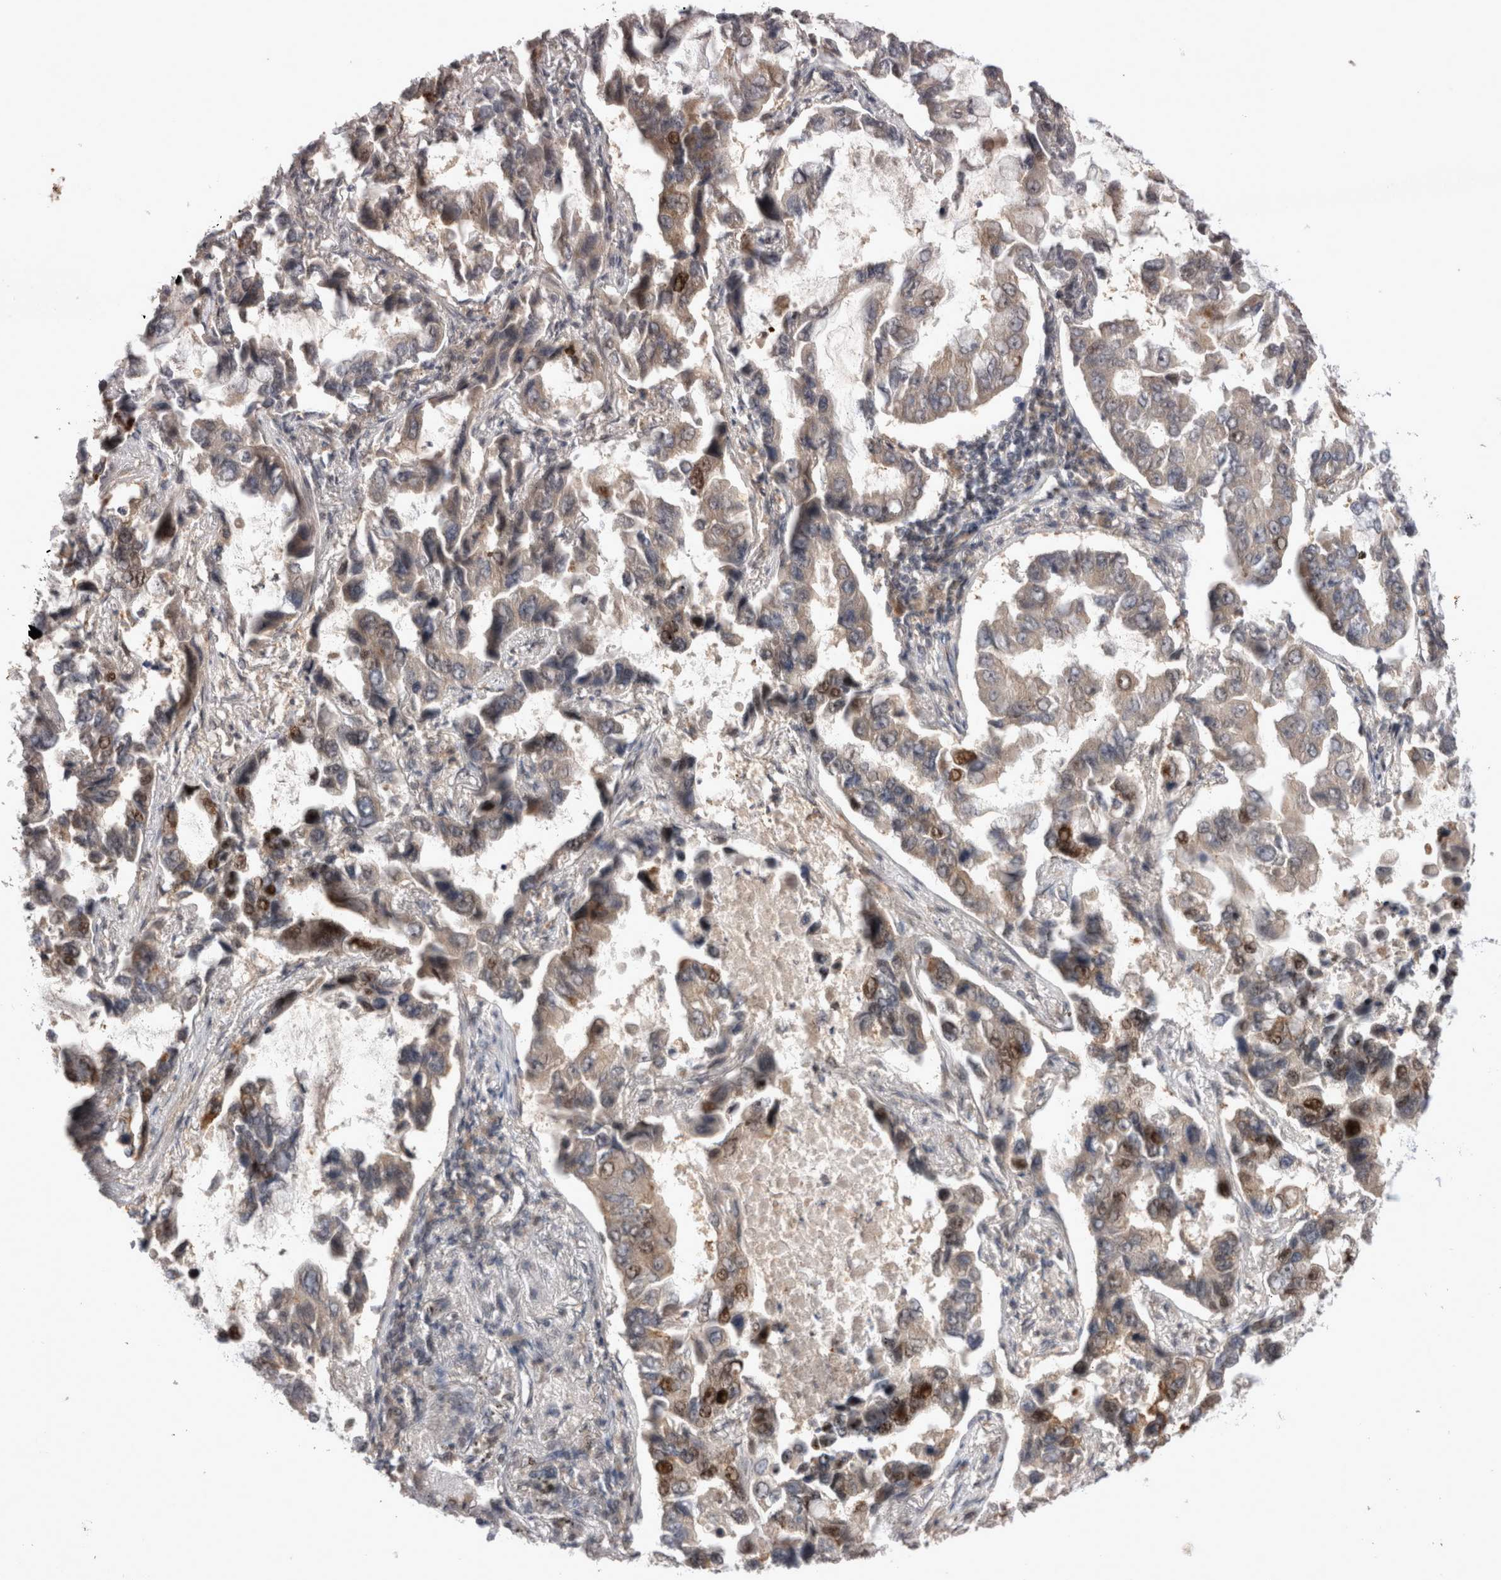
{"staining": {"intensity": "moderate", "quantity": ">75%", "location": "cytoplasmic/membranous,nuclear"}, "tissue": "lung cancer", "cell_type": "Tumor cells", "image_type": "cancer", "snomed": [{"axis": "morphology", "description": "Adenocarcinoma, NOS"}, {"axis": "topography", "description": "Lung"}], "caption": "Immunohistochemical staining of lung cancer (adenocarcinoma) exhibits medium levels of moderate cytoplasmic/membranous and nuclear protein staining in about >75% of tumor cells.", "gene": "STK11", "patient": {"sex": "male", "age": 64}}